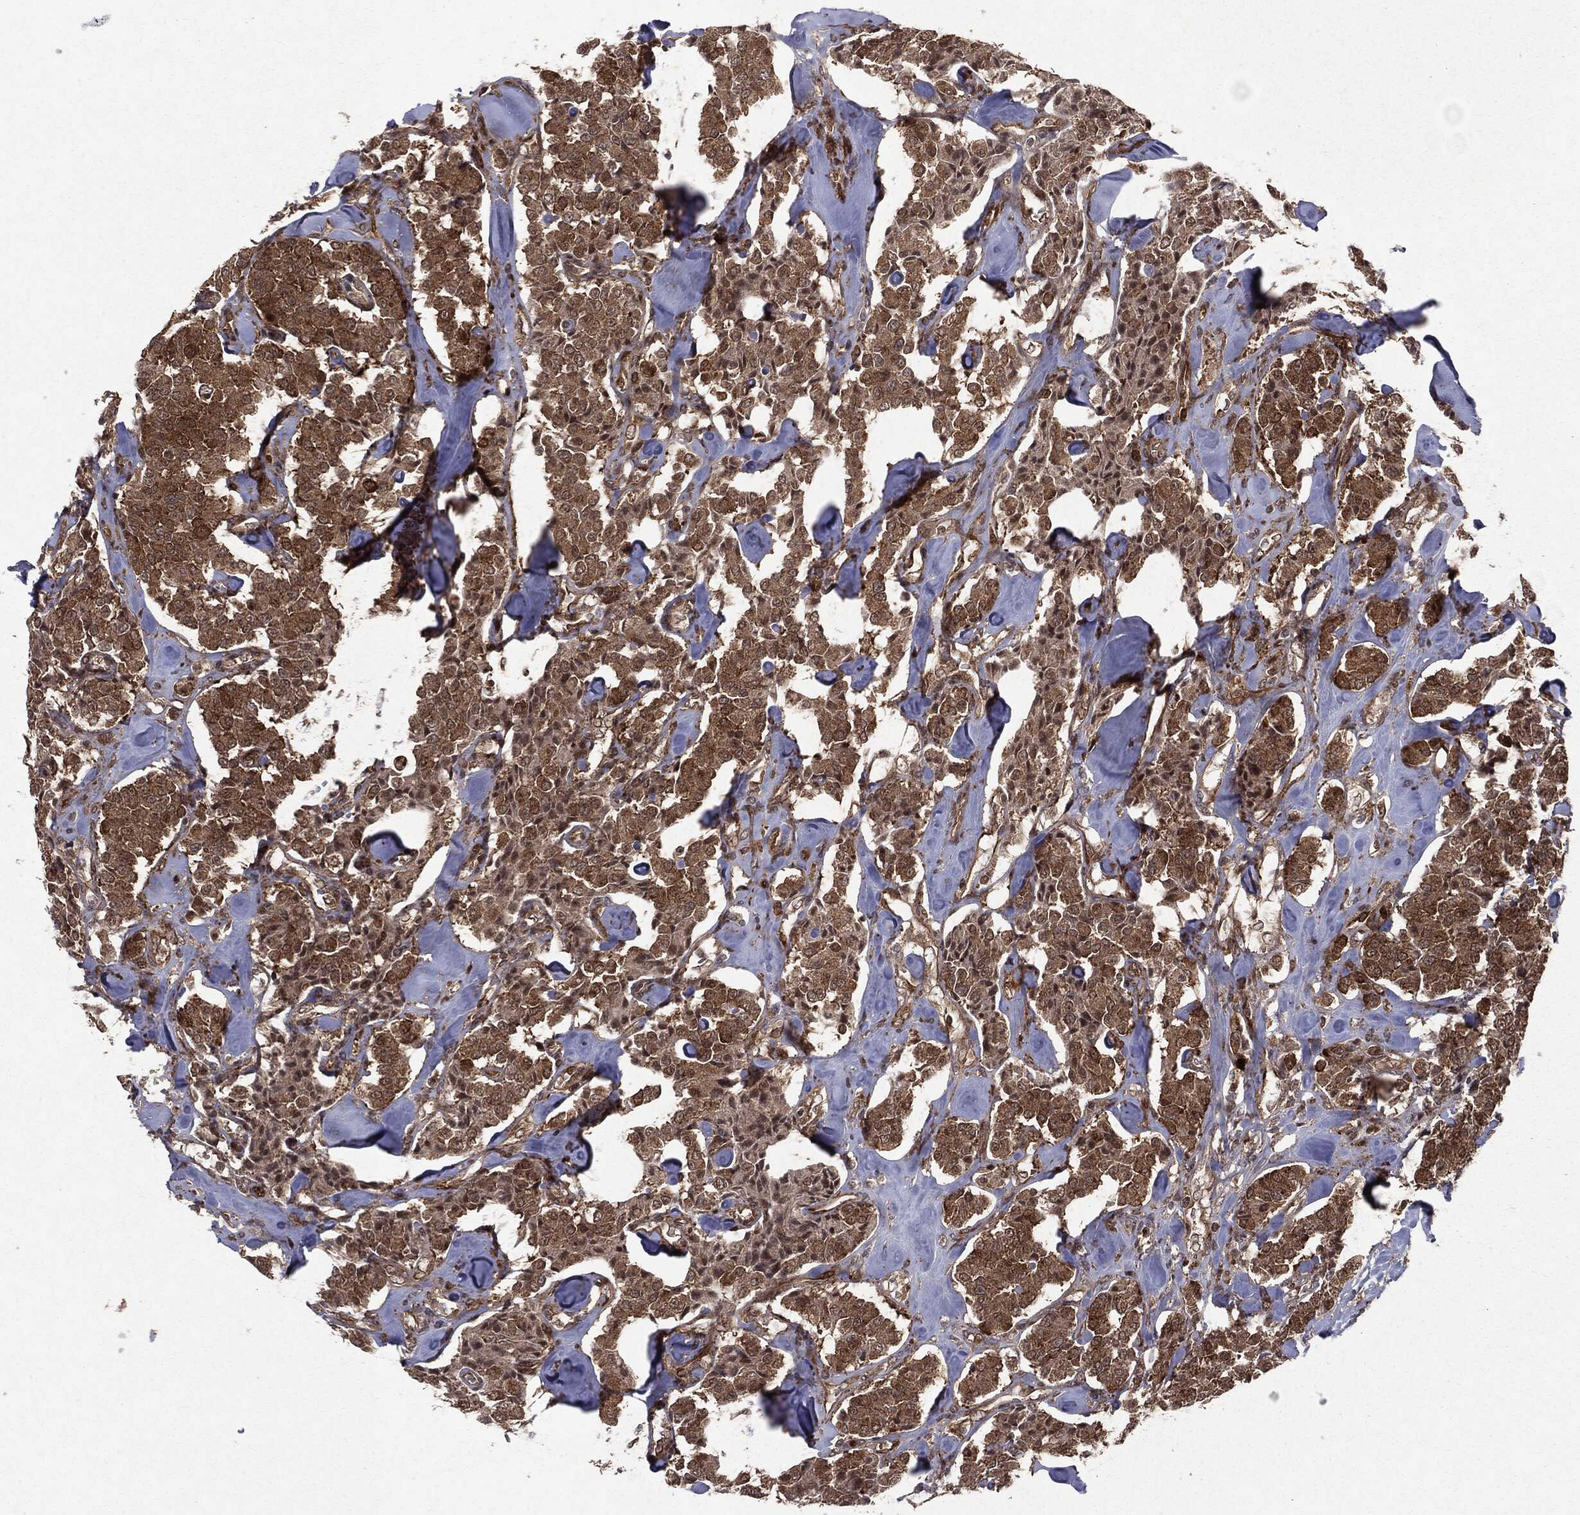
{"staining": {"intensity": "moderate", "quantity": ">75%", "location": "cytoplasmic/membranous"}, "tissue": "carcinoid", "cell_type": "Tumor cells", "image_type": "cancer", "snomed": [{"axis": "morphology", "description": "Carcinoid, malignant, NOS"}, {"axis": "topography", "description": "Pancreas"}], "caption": "Protein expression analysis of human carcinoid reveals moderate cytoplasmic/membranous staining in approximately >75% of tumor cells.", "gene": "OTUB1", "patient": {"sex": "male", "age": 41}}